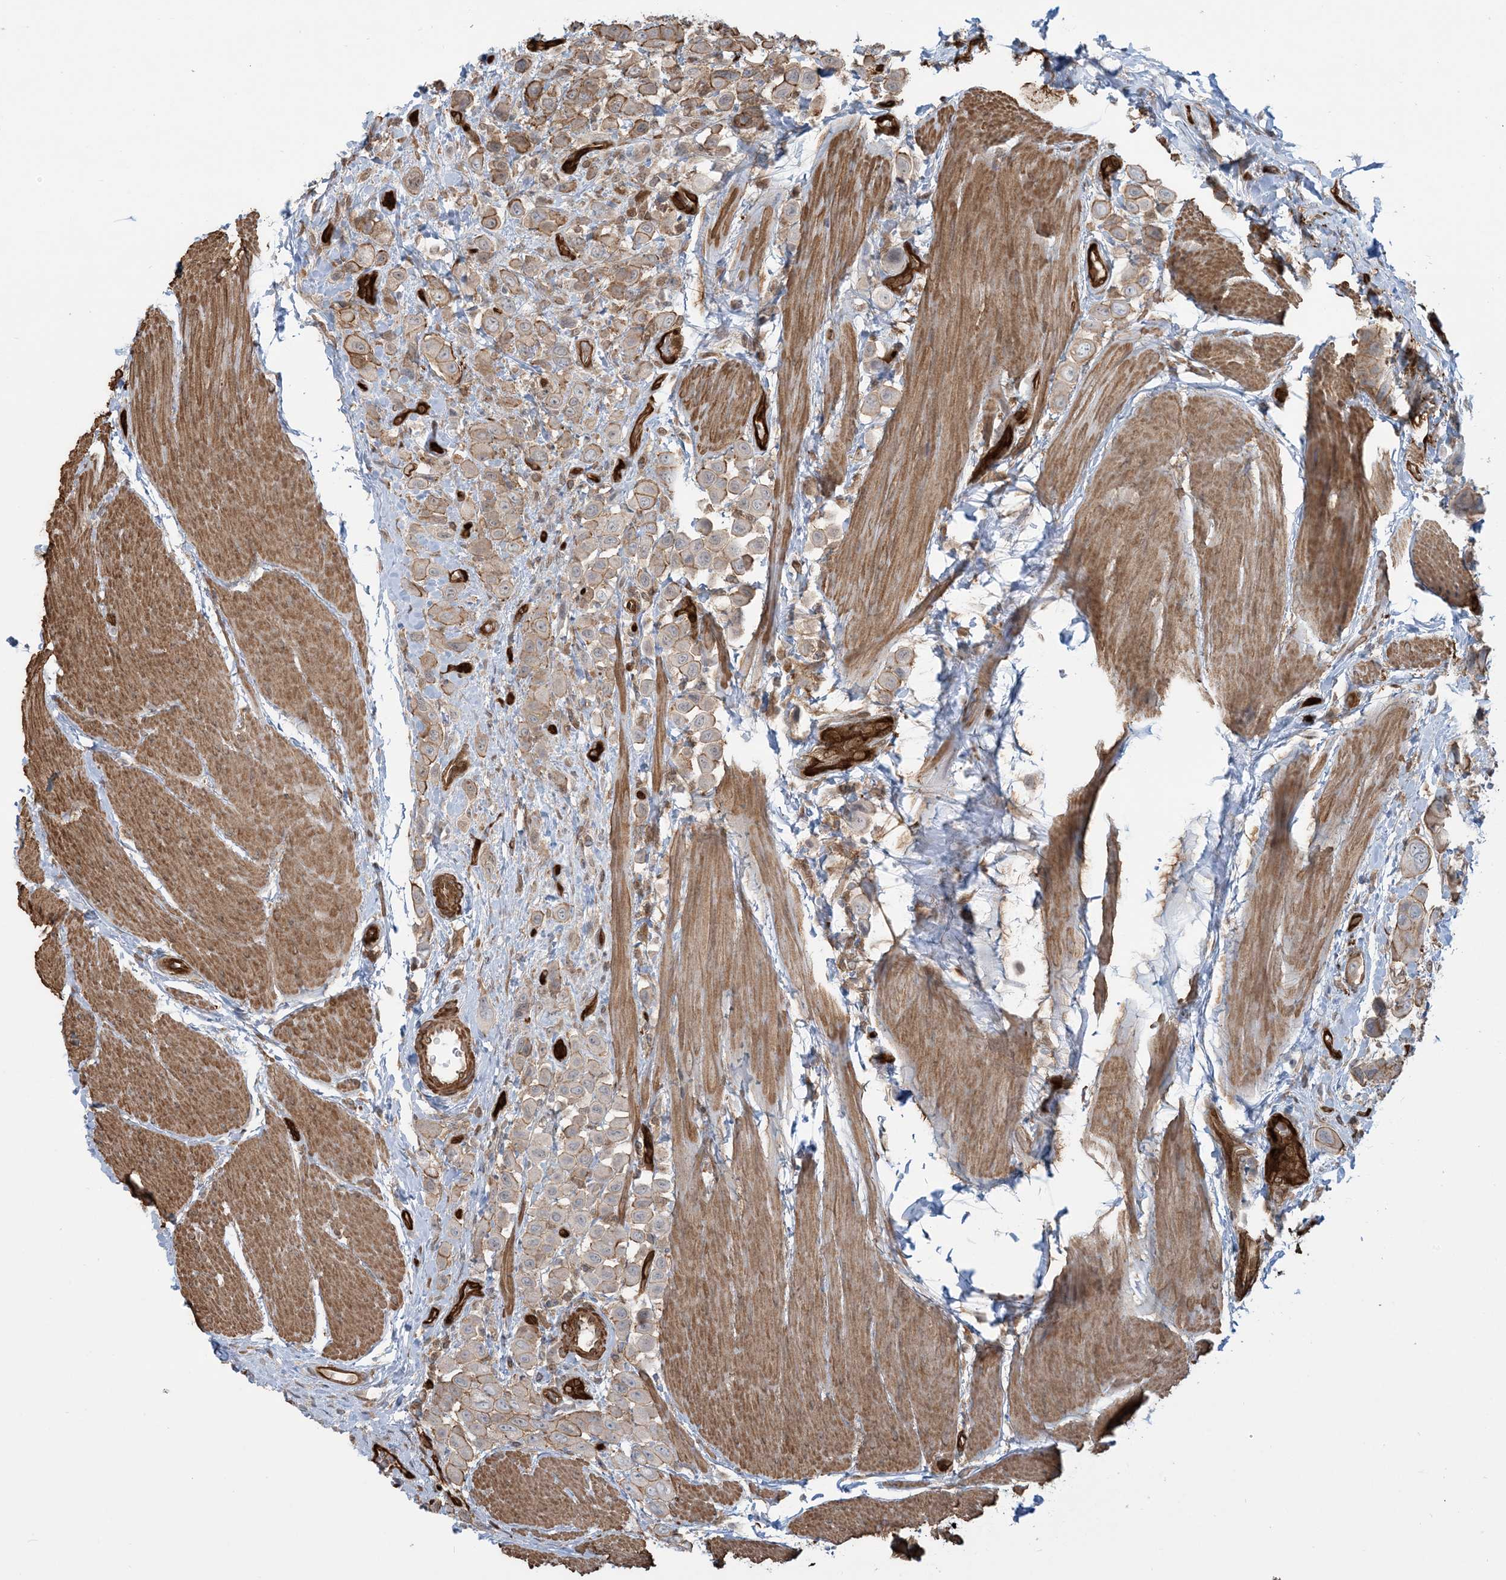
{"staining": {"intensity": "moderate", "quantity": ">75%", "location": "cytoplasmic/membranous"}, "tissue": "urothelial cancer", "cell_type": "Tumor cells", "image_type": "cancer", "snomed": [{"axis": "morphology", "description": "Urothelial carcinoma, High grade"}, {"axis": "topography", "description": "Urinary bladder"}], "caption": "Protein expression analysis of urothelial cancer displays moderate cytoplasmic/membranous positivity in approximately >75% of tumor cells.", "gene": "PPM1F", "patient": {"sex": "male", "age": 50}}